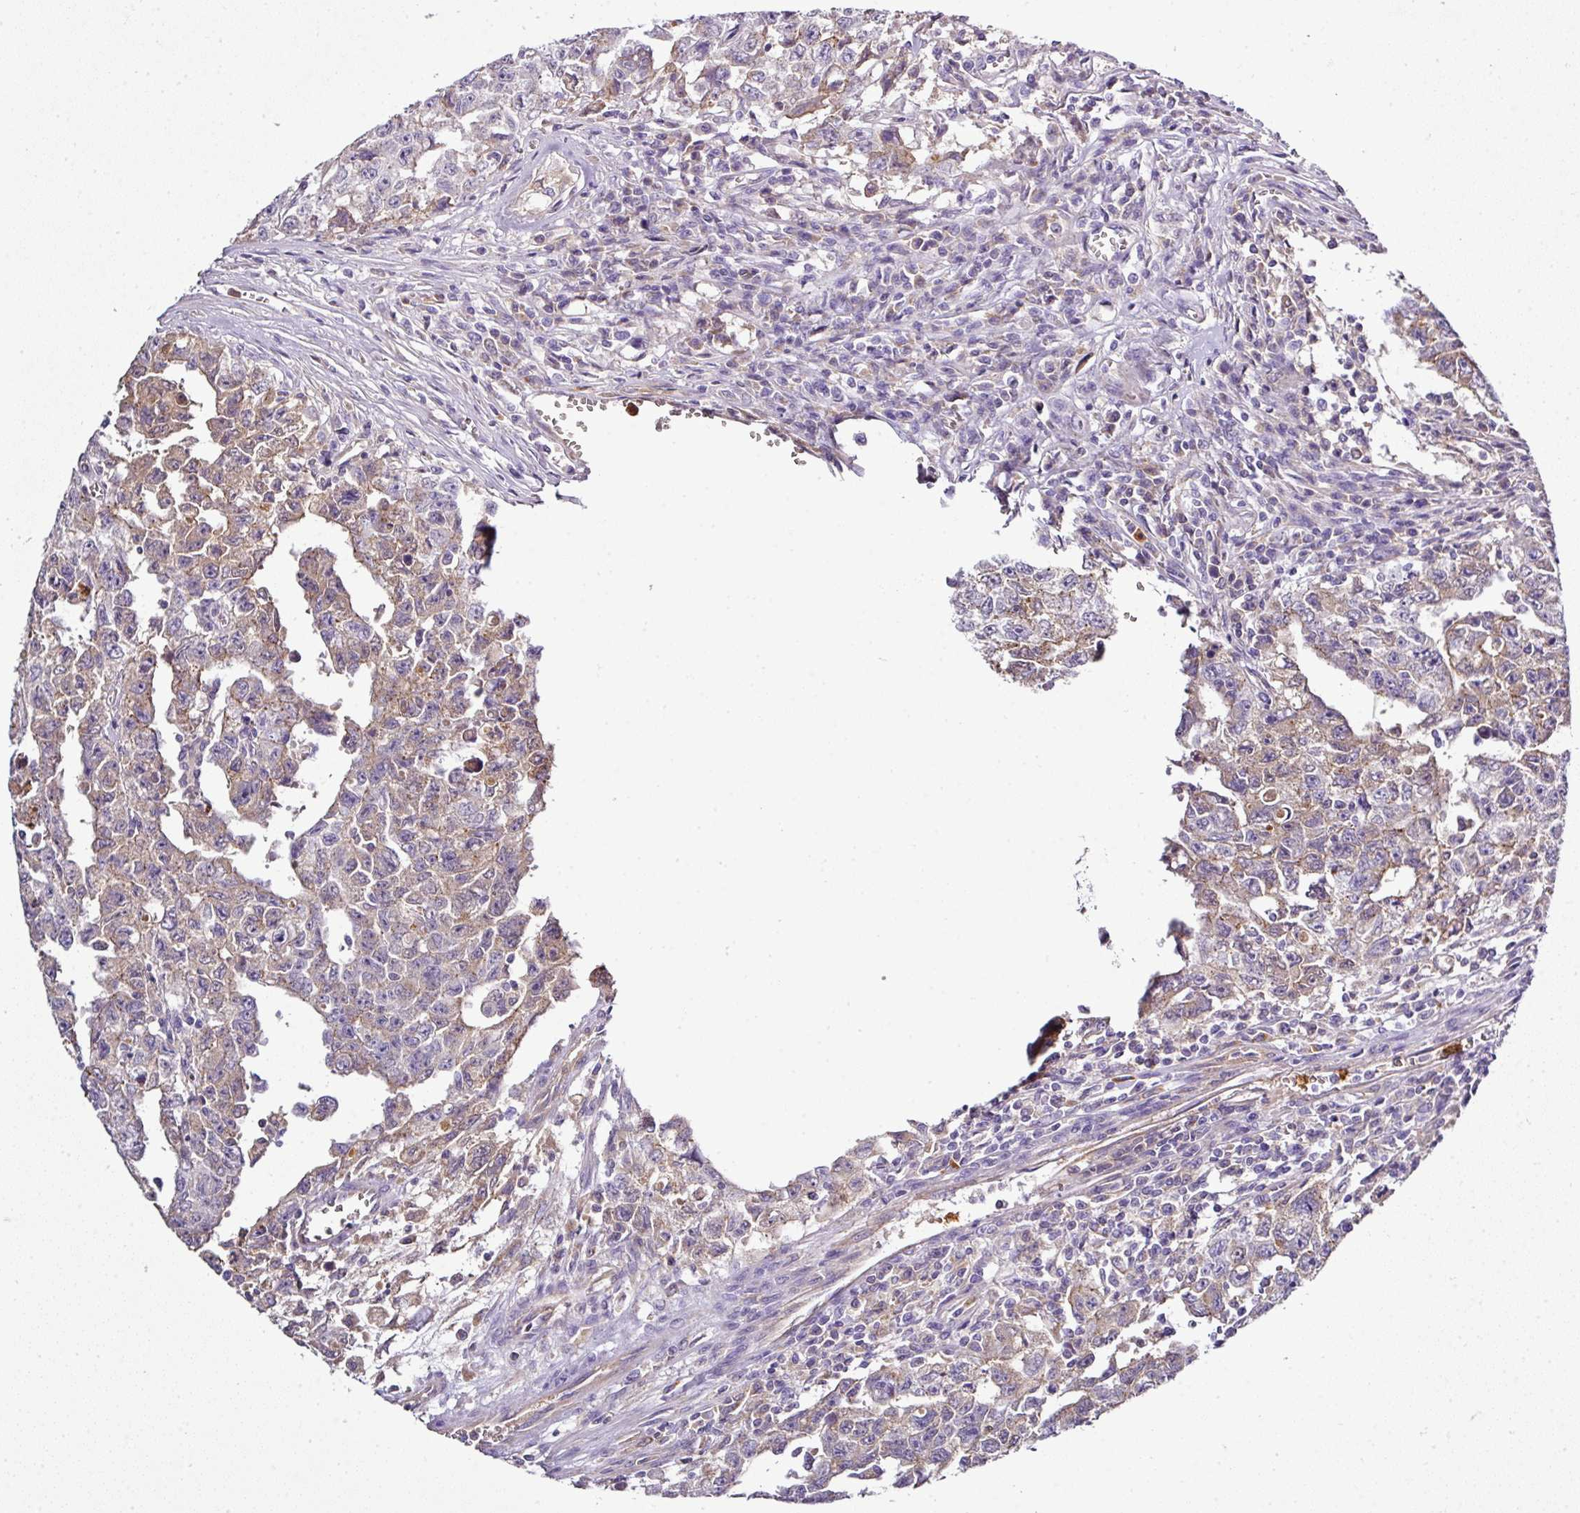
{"staining": {"intensity": "weak", "quantity": "25%-75%", "location": "cytoplasmic/membranous"}, "tissue": "testis cancer", "cell_type": "Tumor cells", "image_type": "cancer", "snomed": [{"axis": "morphology", "description": "Carcinoma, Embryonal, NOS"}, {"axis": "topography", "description": "Testis"}], "caption": "Human testis embryonal carcinoma stained with a brown dye reveals weak cytoplasmic/membranous positive expression in approximately 25%-75% of tumor cells.", "gene": "CAB39L", "patient": {"sex": "male", "age": 24}}